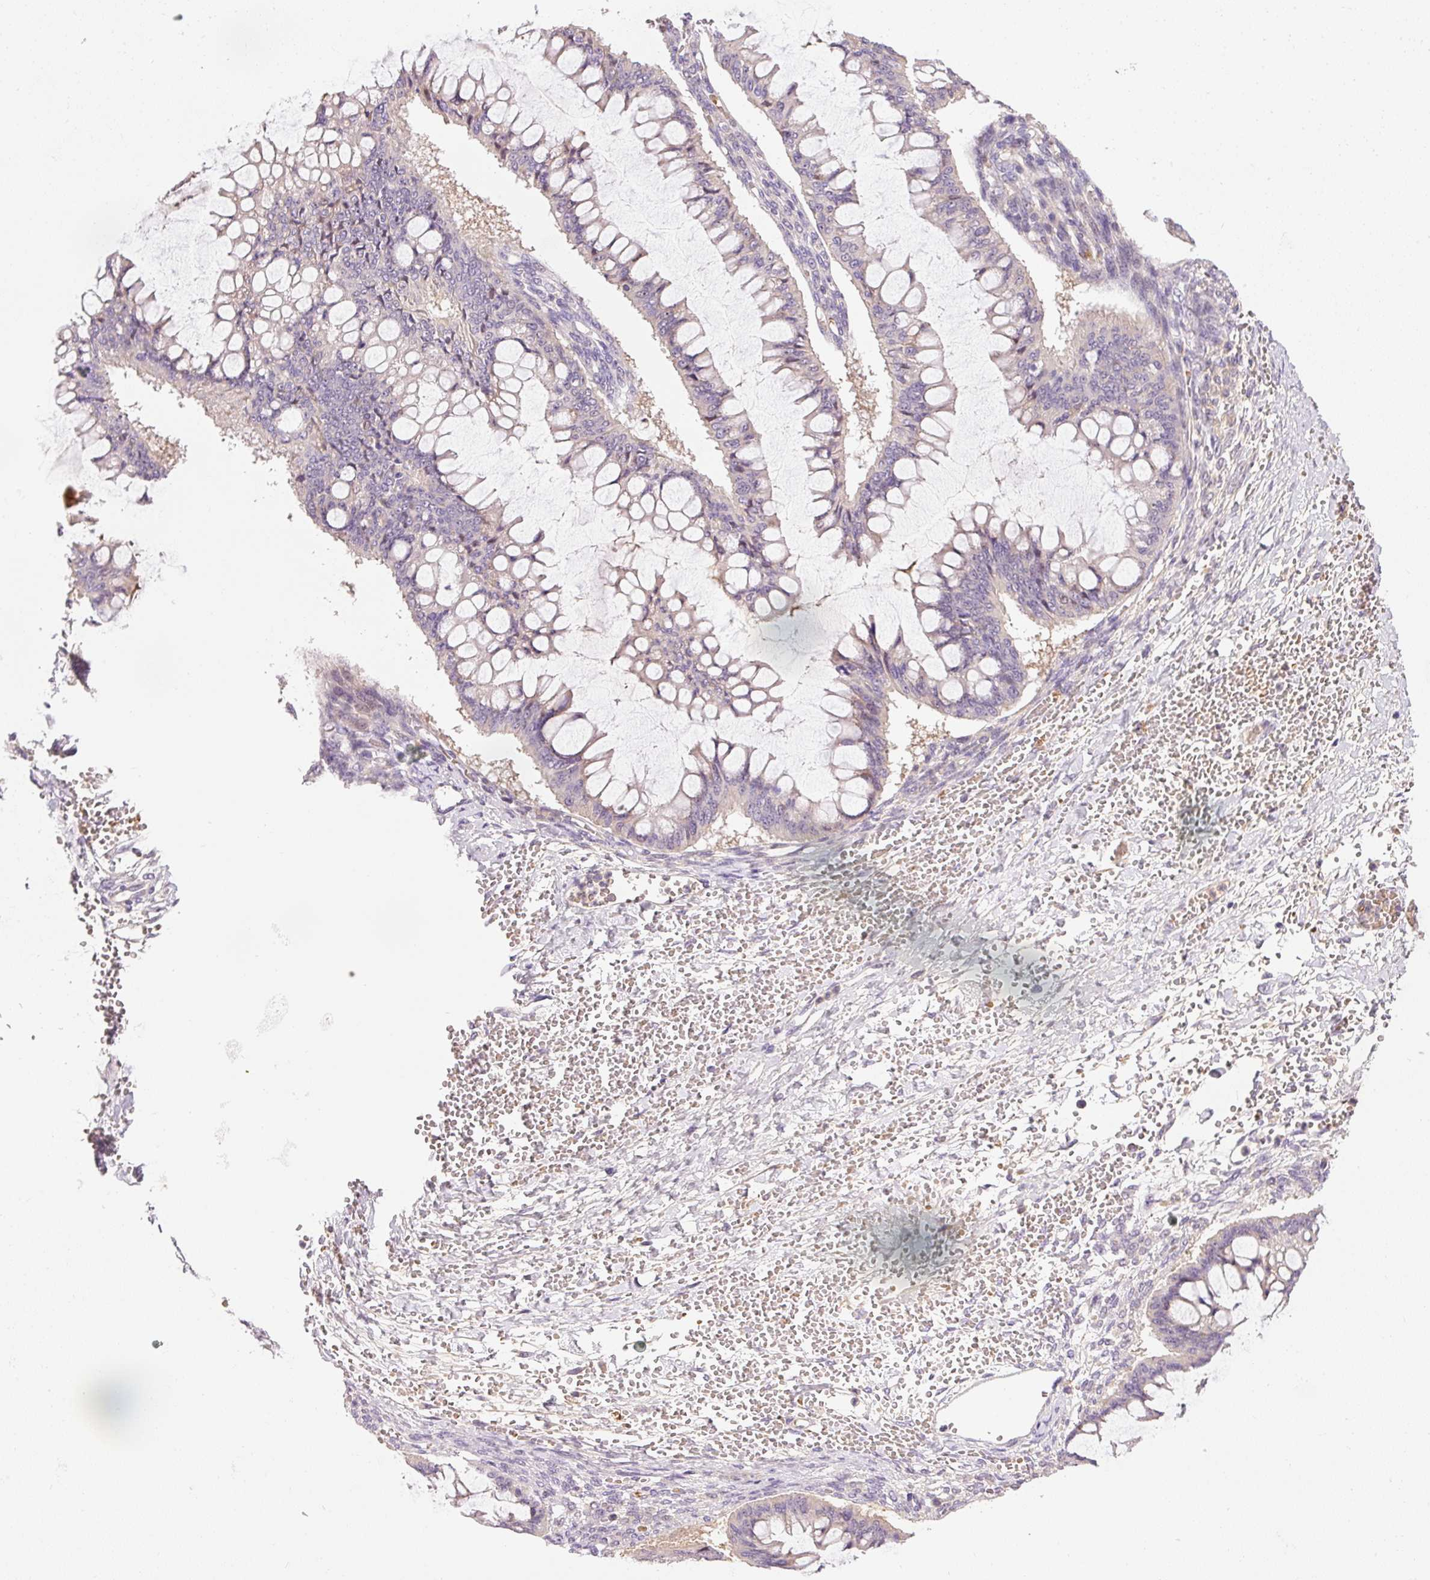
{"staining": {"intensity": "negative", "quantity": "none", "location": "none"}, "tissue": "ovarian cancer", "cell_type": "Tumor cells", "image_type": "cancer", "snomed": [{"axis": "morphology", "description": "Cystadenocarcinoma, mucinous, NOS"}, {"axis": "topography", "description": "Ovary"}], "caption": "Ovarian cancer (mucinous cystadenocarcinoma) stained for a protein using immunohistochemistry shows no positivity tumor cells.", "gene": "CMTM8", "patient": {"sex": "female", "age": 73}}